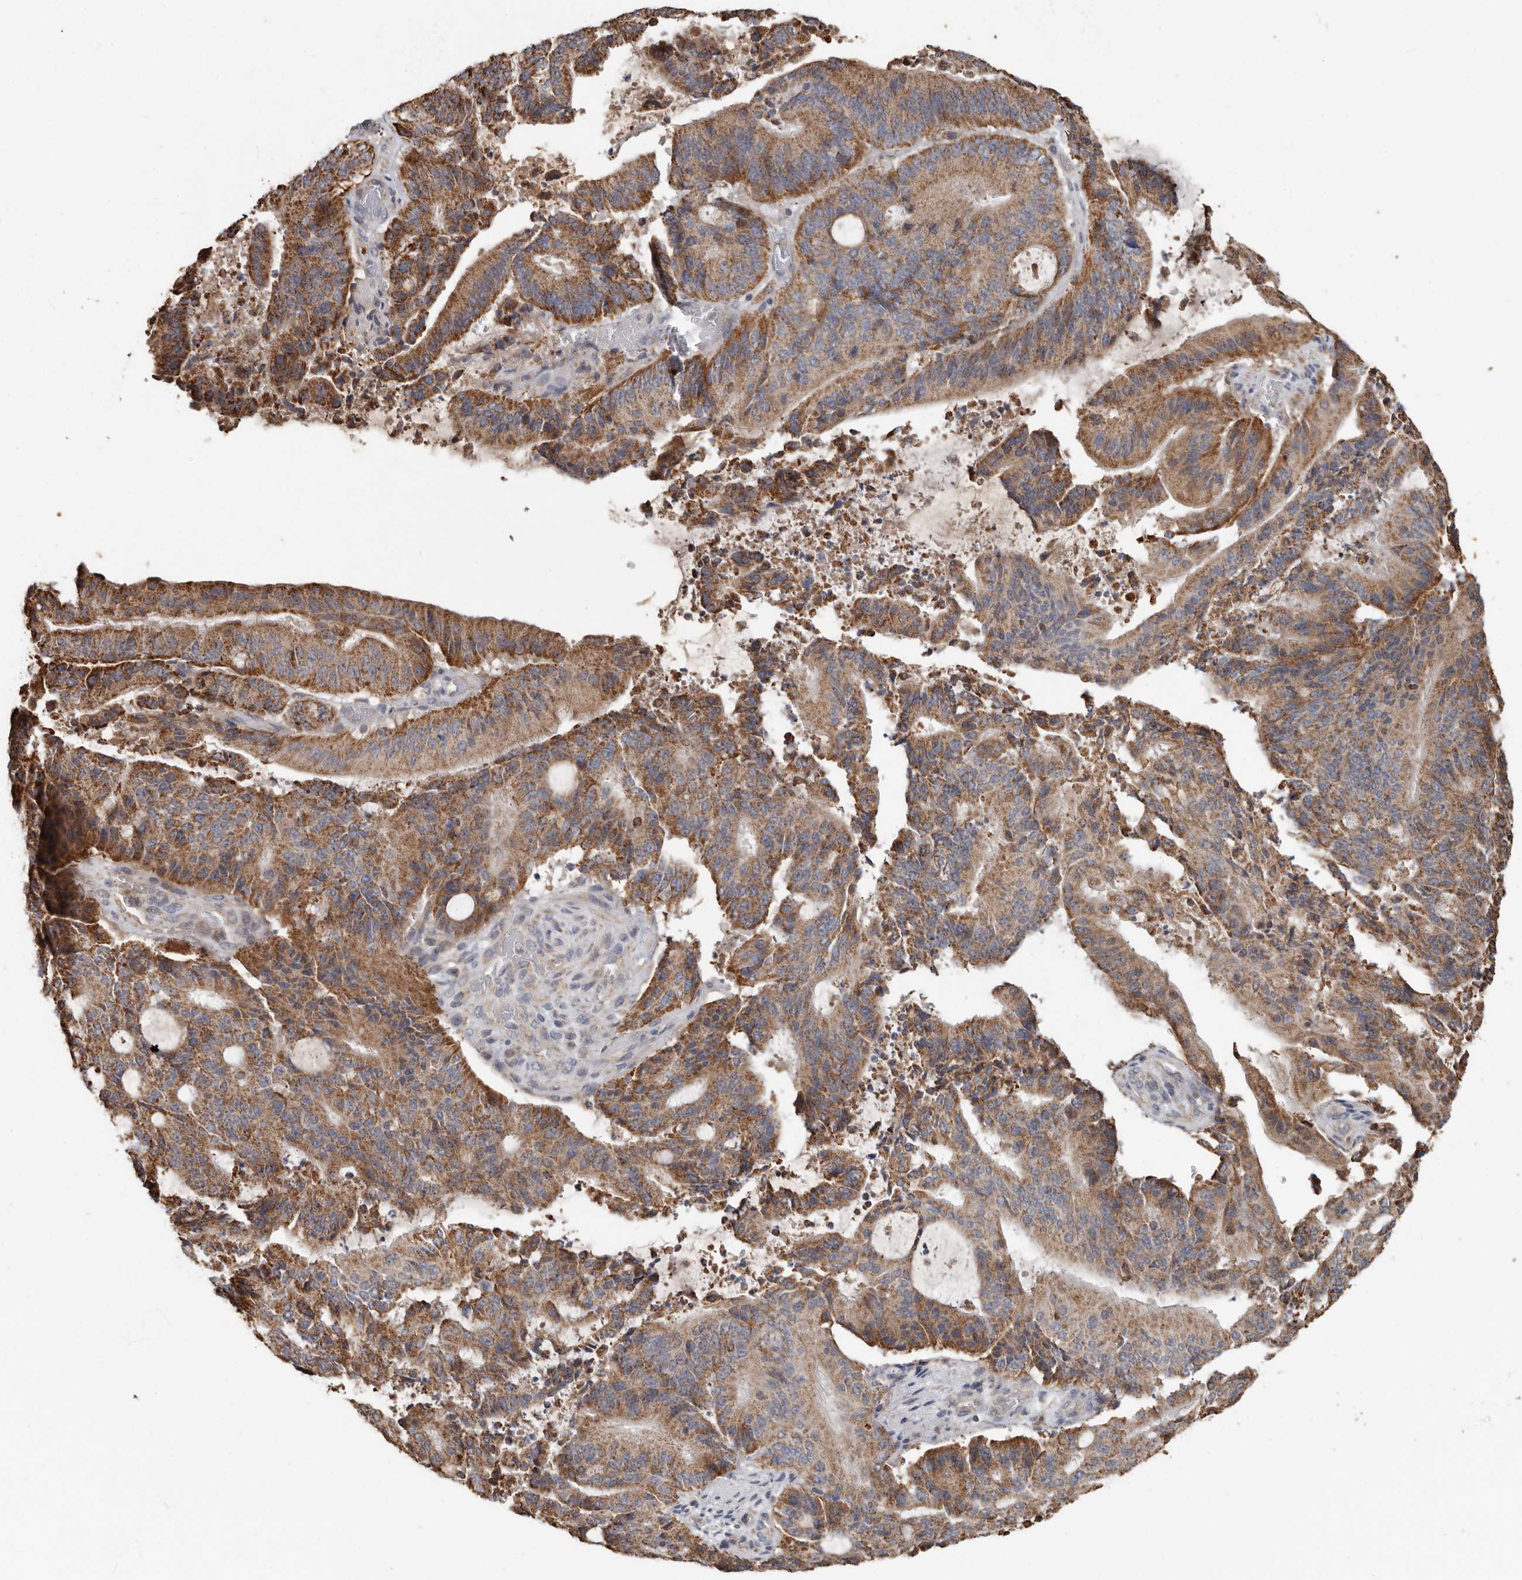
{"staining": {"intensity": "strong", "quantity": "25%-75%", "location": "cytoplasmic/membranous"}, "tissue": "liver cancer", "cell_type": "Tumor cells", "image_type": "cancer", "snomed": [{"axis": "morphology", "description": "Normal tissue, NOS"}, {"axis": "morphology", "description": "Cholangiocarcinoma"}, {"axis": "topography", "description": "Liver"}, {"axis": "topography", "description": "Peripheral nerve tissue"}], "caption": "Strong cytoplasmic/membranous protein expression is appreciated in approximately 25%-75% of tumor cells in liver cancer.", "gene": "KIF26B", "patient": {"sex": "female", "age": 73}}